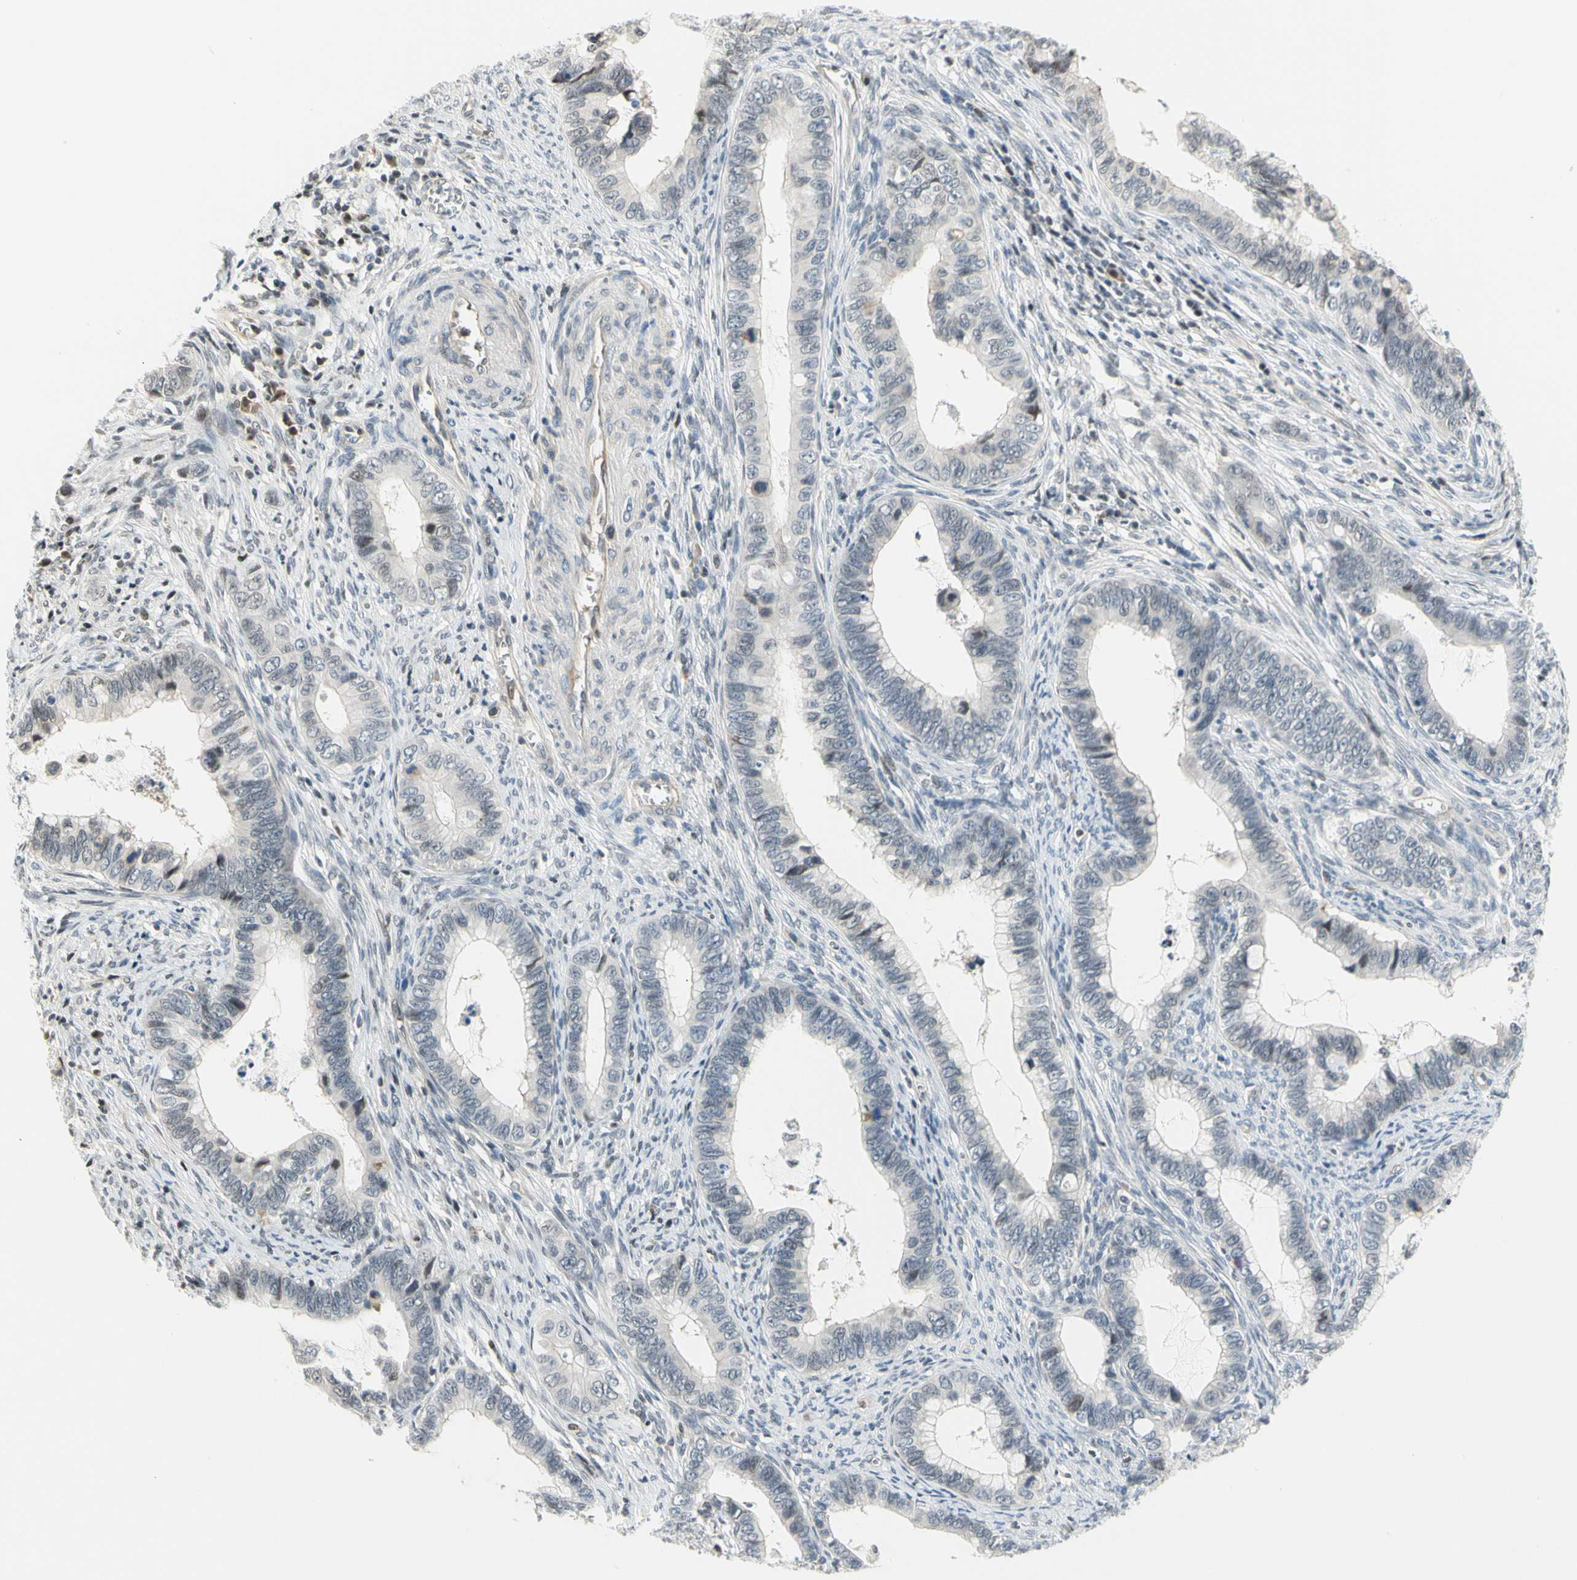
{"staining": {"intensity": "weak", "quantity": "<25%", "location": "nuclear"}, "tissue": "cervical cancer", "cell_type": "Tumor cells", "image_type": "cancer", "snomed": [{"axis": "morphology", "description": "Adenocarcinoma, NOS"}, {"axis": "topography", "description": "Cervix"}], "caption": "Tumor cells are negative for protein expression in human cervical cancer.", "gene": "IMPG2", "patient": {"sex": "female", "age": 44}}